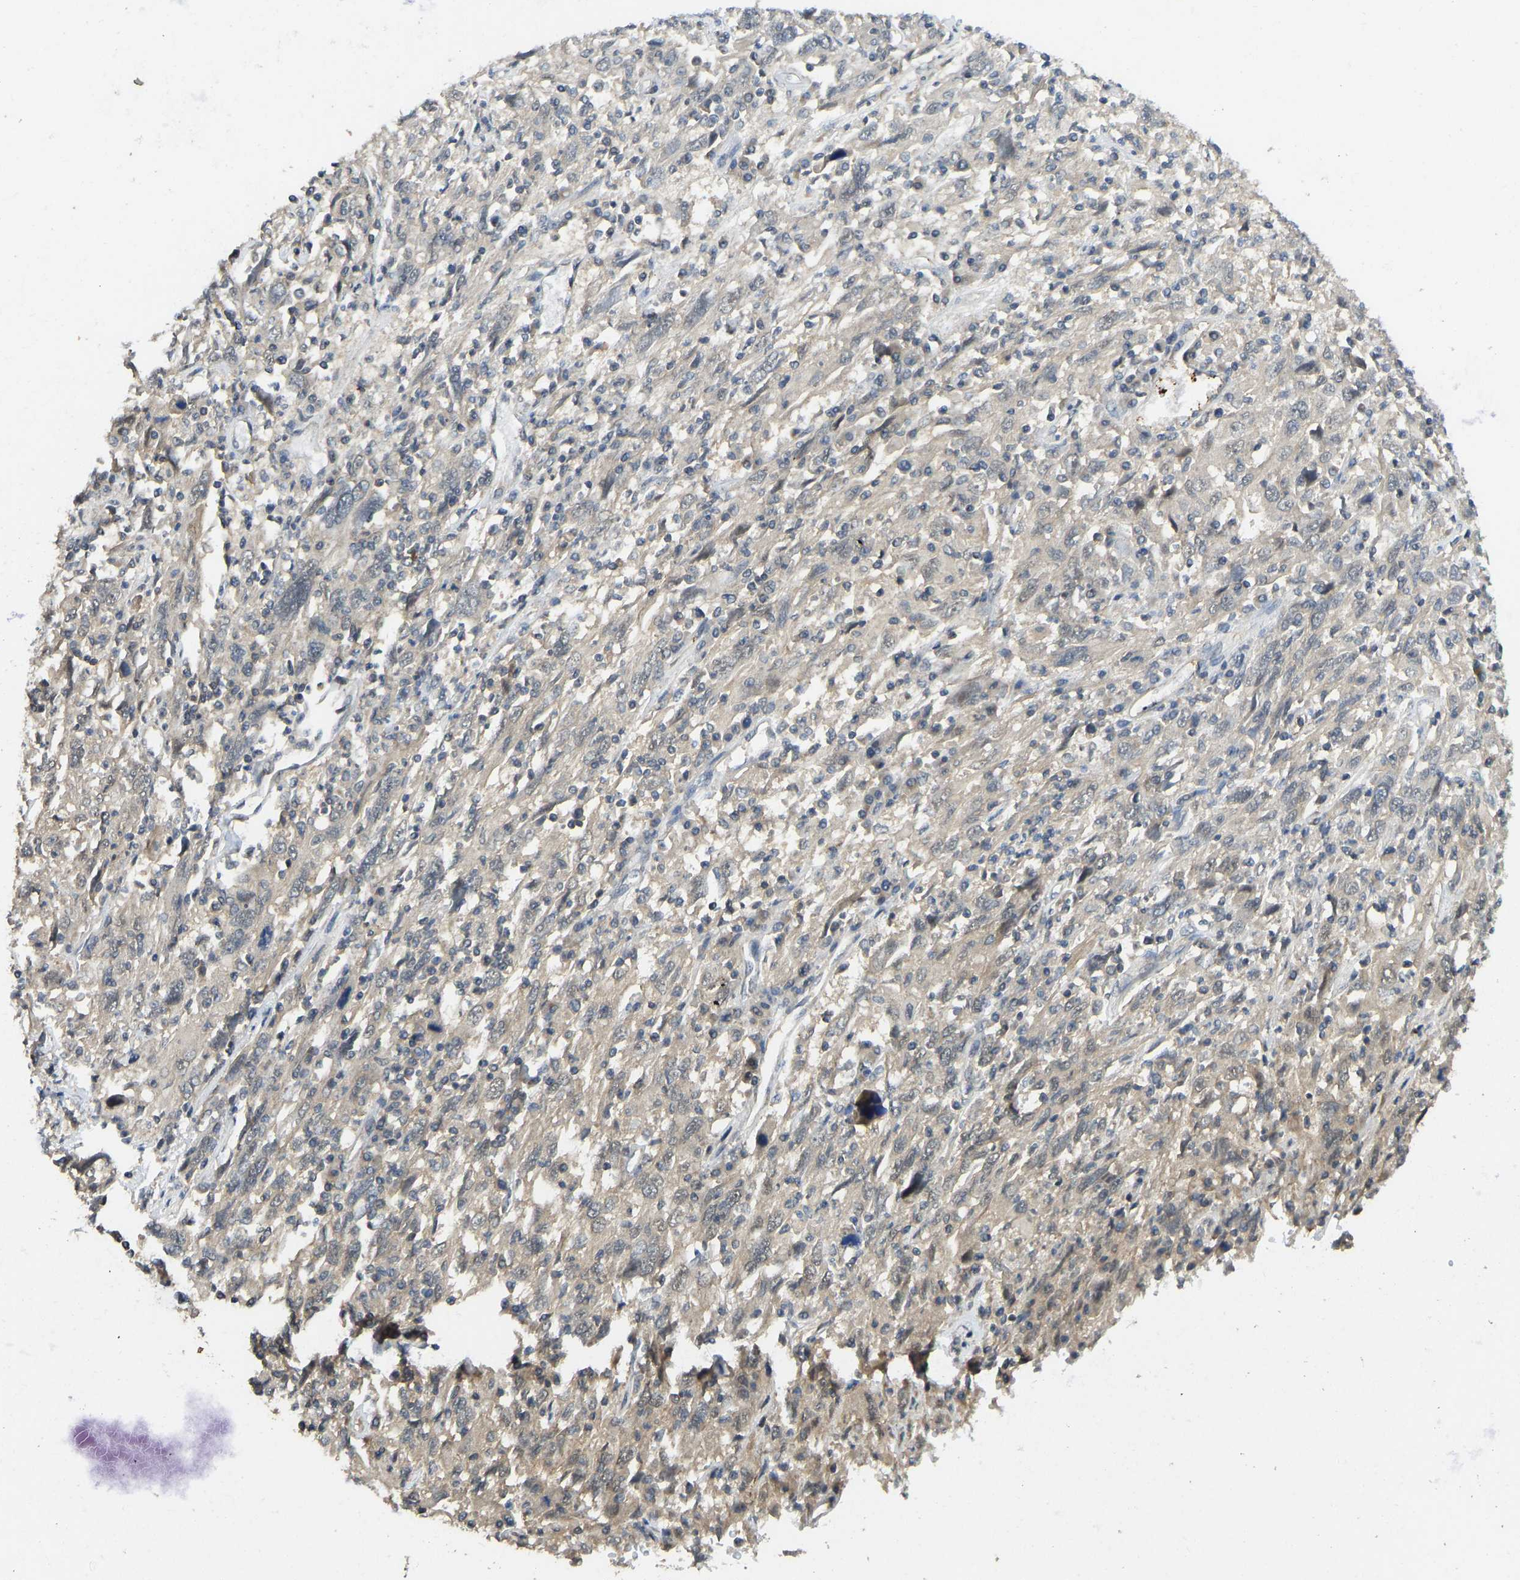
{"staining": {"intensity": "negative", "quantity": "none", "location": "none"}, "tissue": "cervical cancer", "cell_type": "Tumor cells", "image_type": "cancer", "snomed": [{"axis": "morphology", "description": "Squamous cell carcinoma, NOS"}, {"axis": "topography", "description": "Cervix"}], "caption": "Tumor cells are negative for brown protein staining in cervical cancer.", "gene": "NDRG3", "patient": {"sex": "female", "age": 46}}